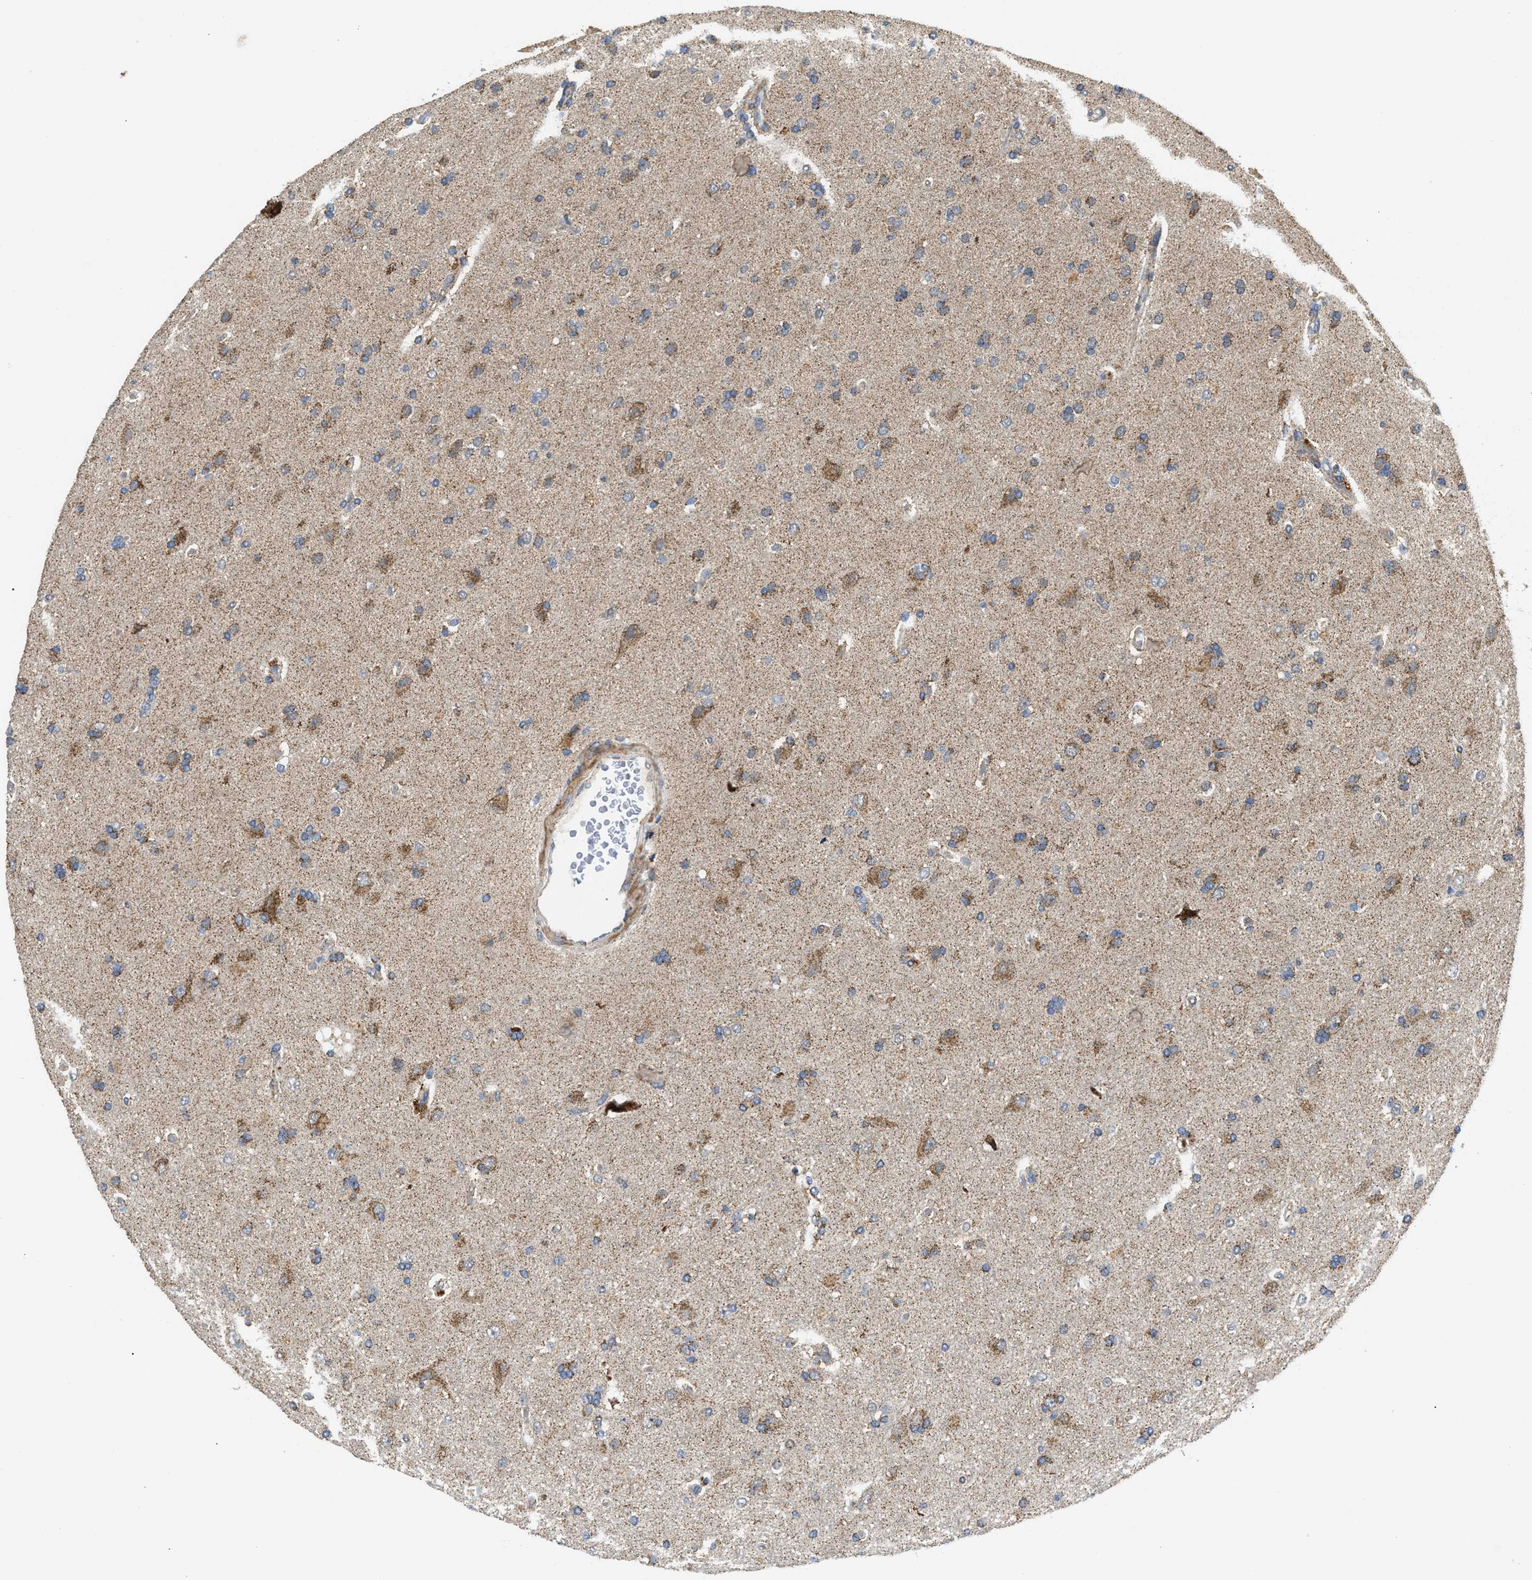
{"staining": {"intensity": "moderate", "quantity": "25%-75%", "location": "cytoplasmic/membranous"}, "tissue": "glioma", "cell_type": "Tumor cells", "image_type": "cancer", "snomed": [{"axis": "morphology", "description": "Glioma, malignant, High grade"}, {"axis": "topography", "description": "Brain"}], "caption": "Glioma stained for a protein shows moderate cytoplasmic/membranous positivity in tumor cells.", "gene": "TACO1", "patient": {"sex": "male", "age": 72}}